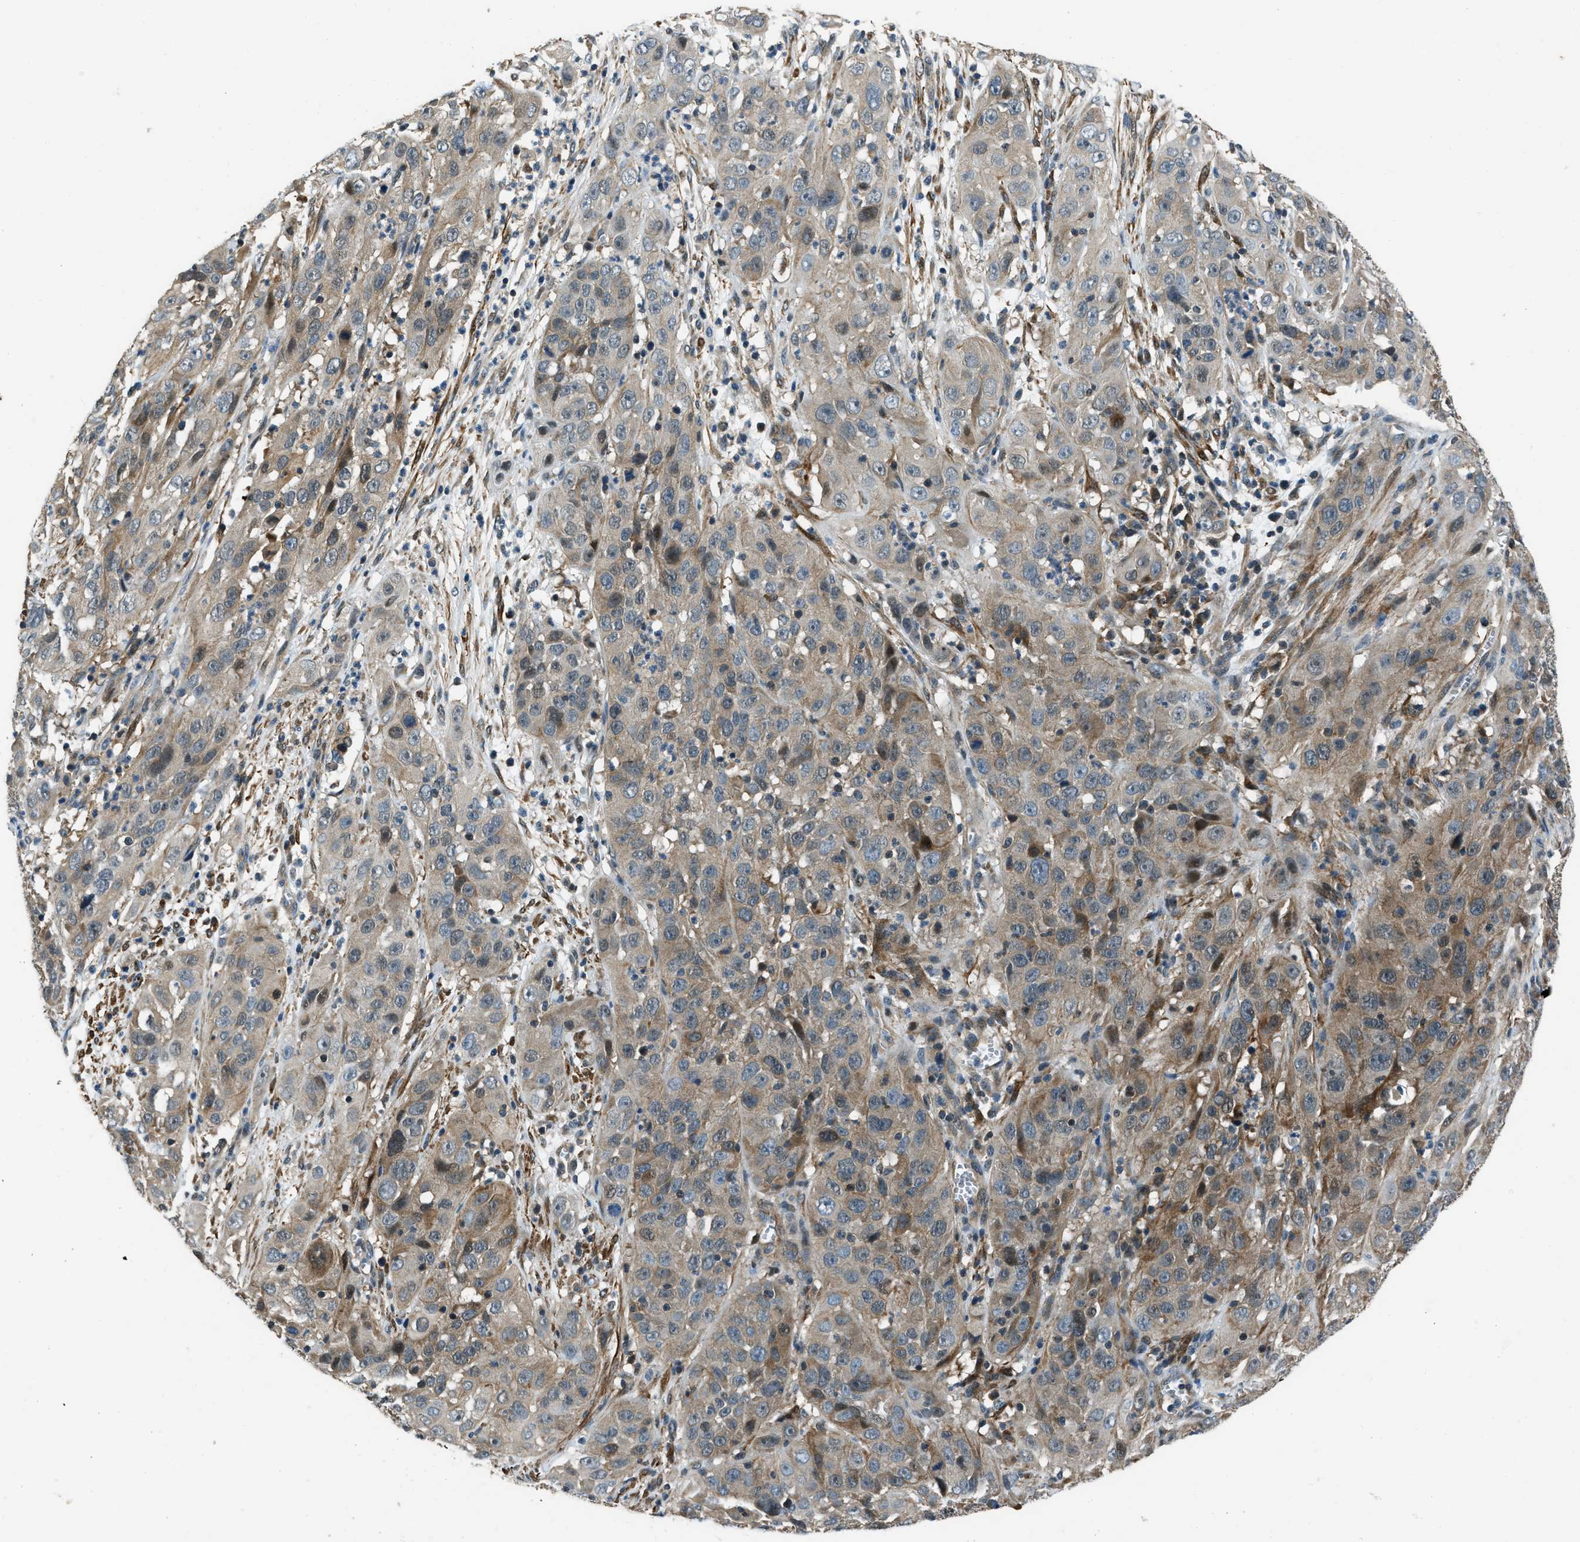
{"staining": {"intensity": "weak", "quantity": ">75%", "location": "cytoplasmic/membranous"}, "tissue": "cervical cancer", "cell_type": "Tumor cells", "image_type": "cancer", "snomed": [{"axis": "morphology", "description": "Squamous cell carcinoma, NOS"}, {"axis": "topography", "description": "Cervix"}], "caption": "The histopathology image reveals staining of cervical cancer (squamous cell carcinoma), revealing weak cytoplasmic/membranous protein staining (brown color) within tumor cells.", "gene": "NUDCD3", "patient": {"sex": "female", "age": 32}}